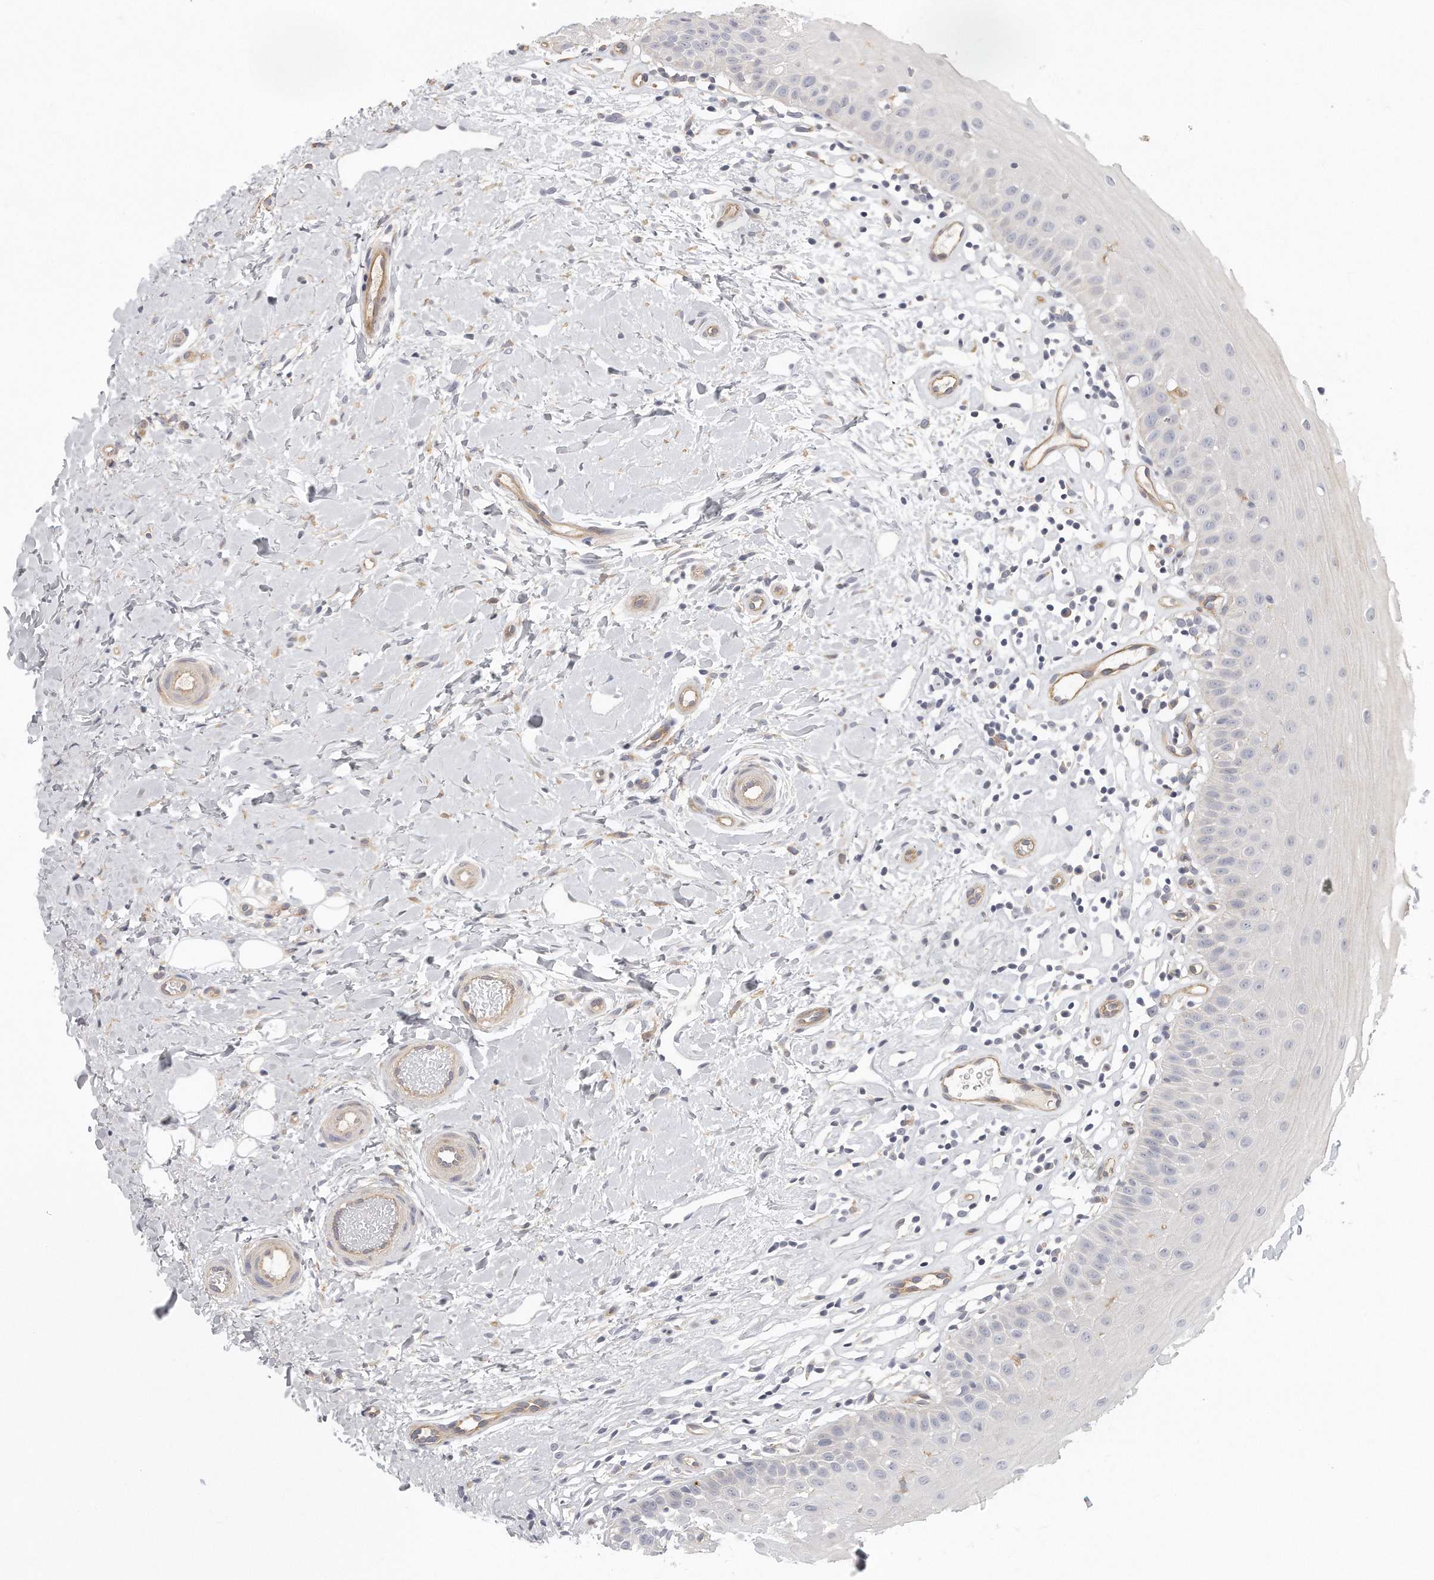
{"staining": {"intensity": "moderate", "quantity": "<25%", "location": "cytoplasmic/membranous"}, "tissue": "oral mucosa", "cell_type": "Squamous epithelial cells", "image_type": "normal", "snomed": [{"axis": "morphology", "description": "Normal tissue, NOS"}, {"axis": "topography", "description": "Oral tissue"}], "caption": "Immunohistochemical staining of unremarkable oral mucosa shows moderate cytoplasmic/membranous protein staining in about <25% of squamous epithelial cells. The staining is performed using DAB brown chromogen to label protein expression. The nuclei are counter-stained blue using hematoxylin.", "gene": "MTERF4", "patient": {"sex": "female", "age": 56}}